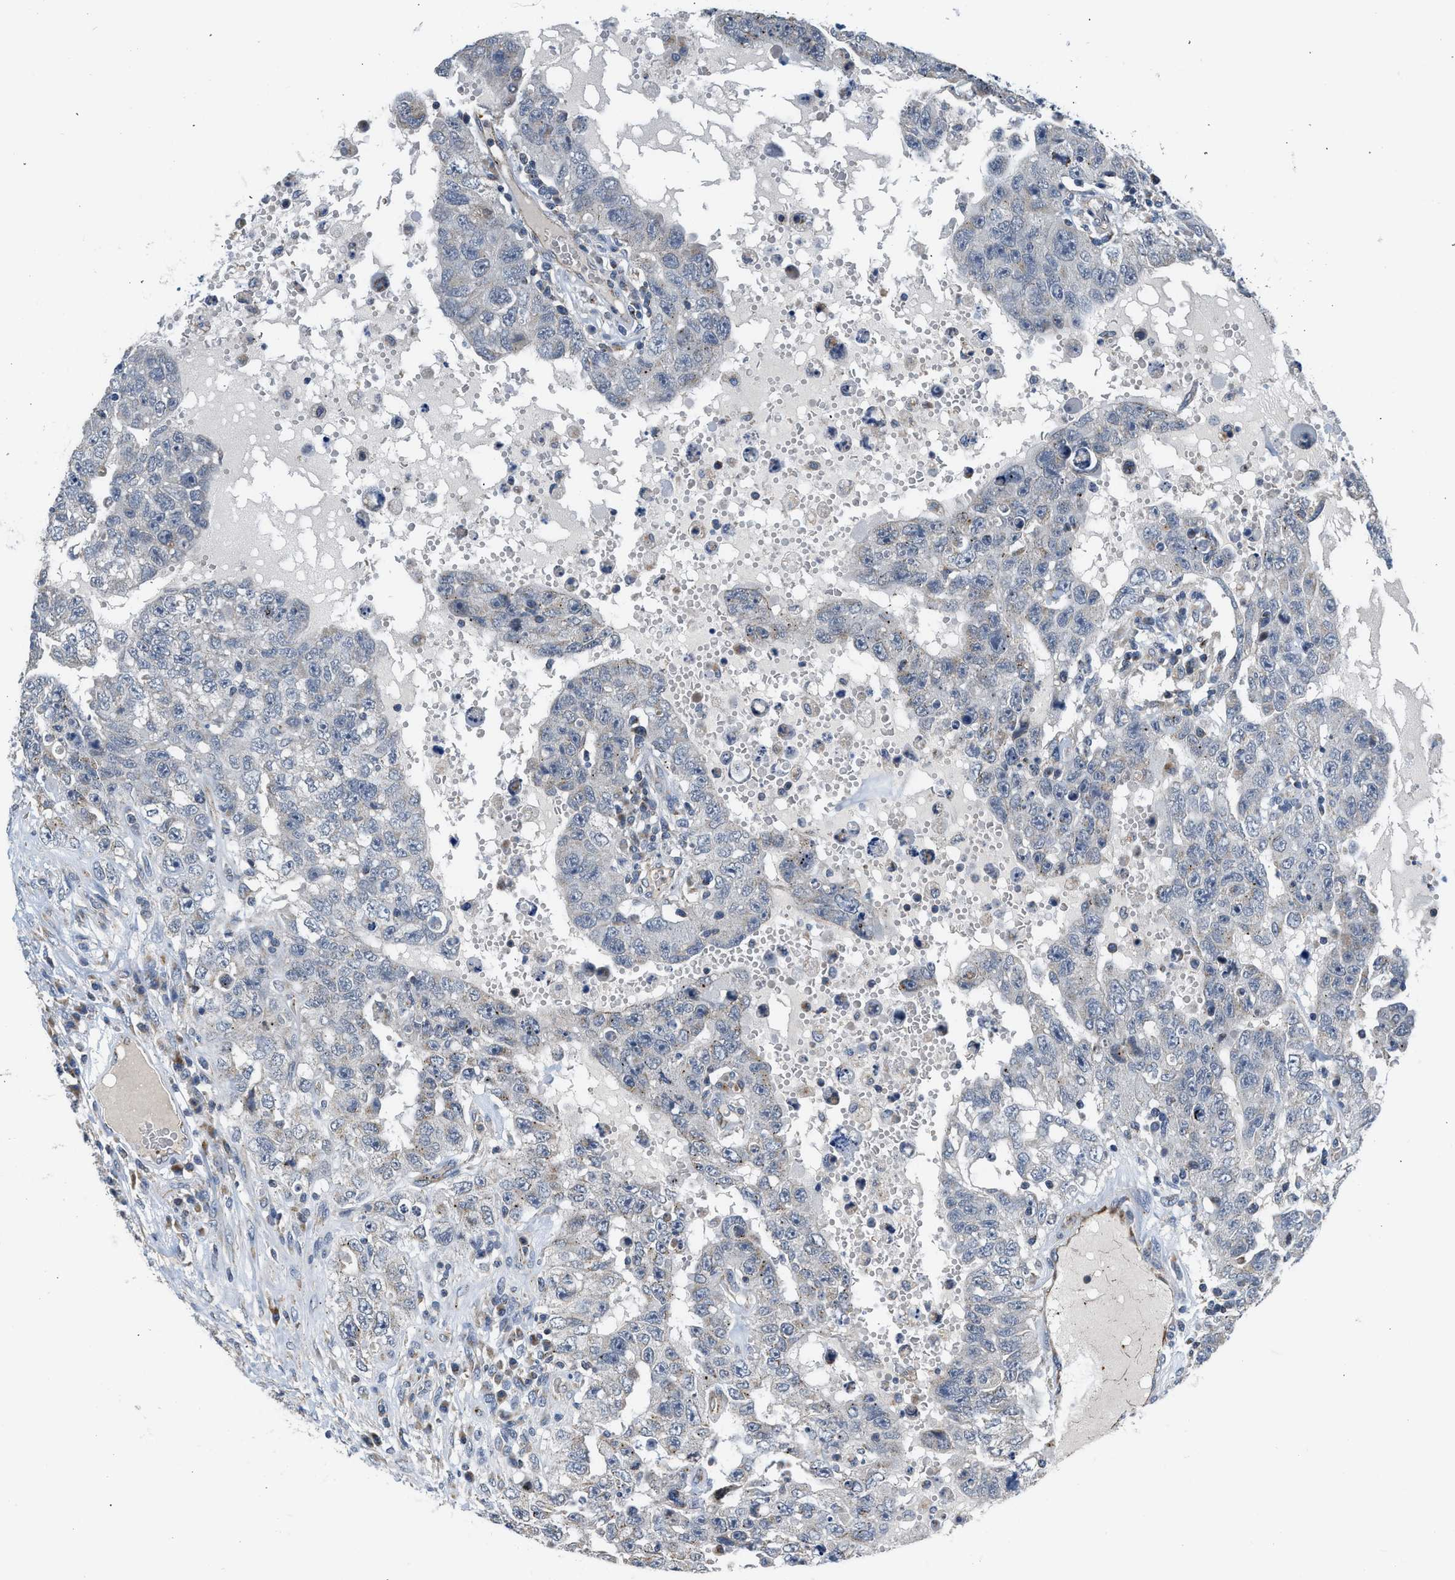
{"staining": {"intensity": "negative", "quantity": "none", "location": "none"}, "tissue": "testis cancer", "cell_type": "Tumor cells", "image_type": "cancer", "snomed": [{"axis": "morphology", "description": "Carcinoma, Embryonal, NOS"}, {"axis": "topography", "description": "Testis"}], "caption": "Immunohistochemistry of testis cancer (embryonal carcinoma) demonstrates no staining in tumor cells.", "gene": "PIM1", "patient": {"sex": "male", "age": 26}}